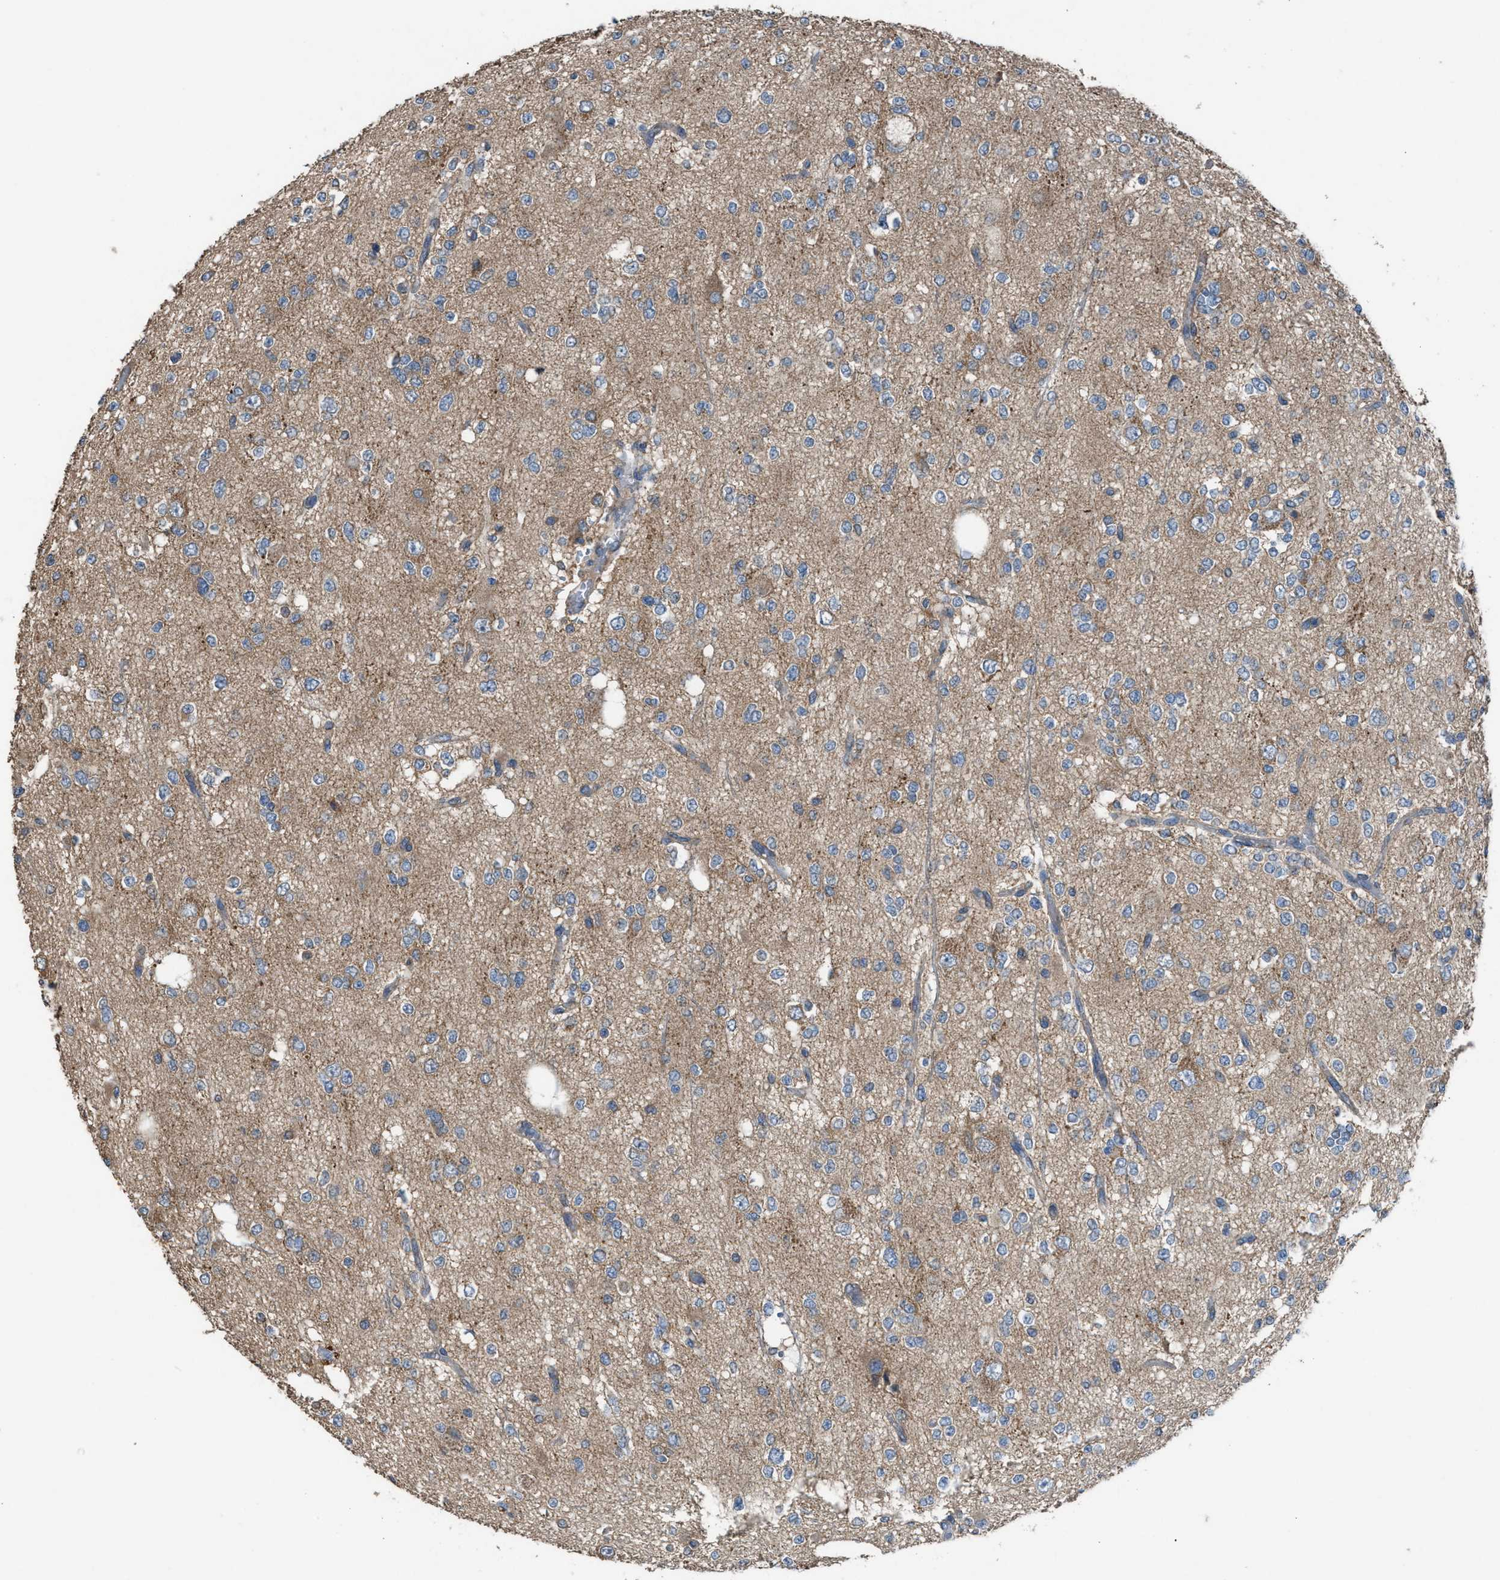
{"staining": {"intensity": "weak", "quantity": "<25%", "location": "cytoplasmic/membranous"}, "tissue": "glioma", "cell_type": "Tumor cells", "image_type": "cancer", "snomed": [{"axis": "morphology", "description": "Glioma, malignant, Low grade"}, {"axis": "topography", "description": "Brain"}], "caption": "Human malignant glioma (low-grade) stained for a protein using immunohistochemistry reveals no positivity in tumor cells.", "gene": "TPK1", "patient": {"sex": "male", "age": 38}}